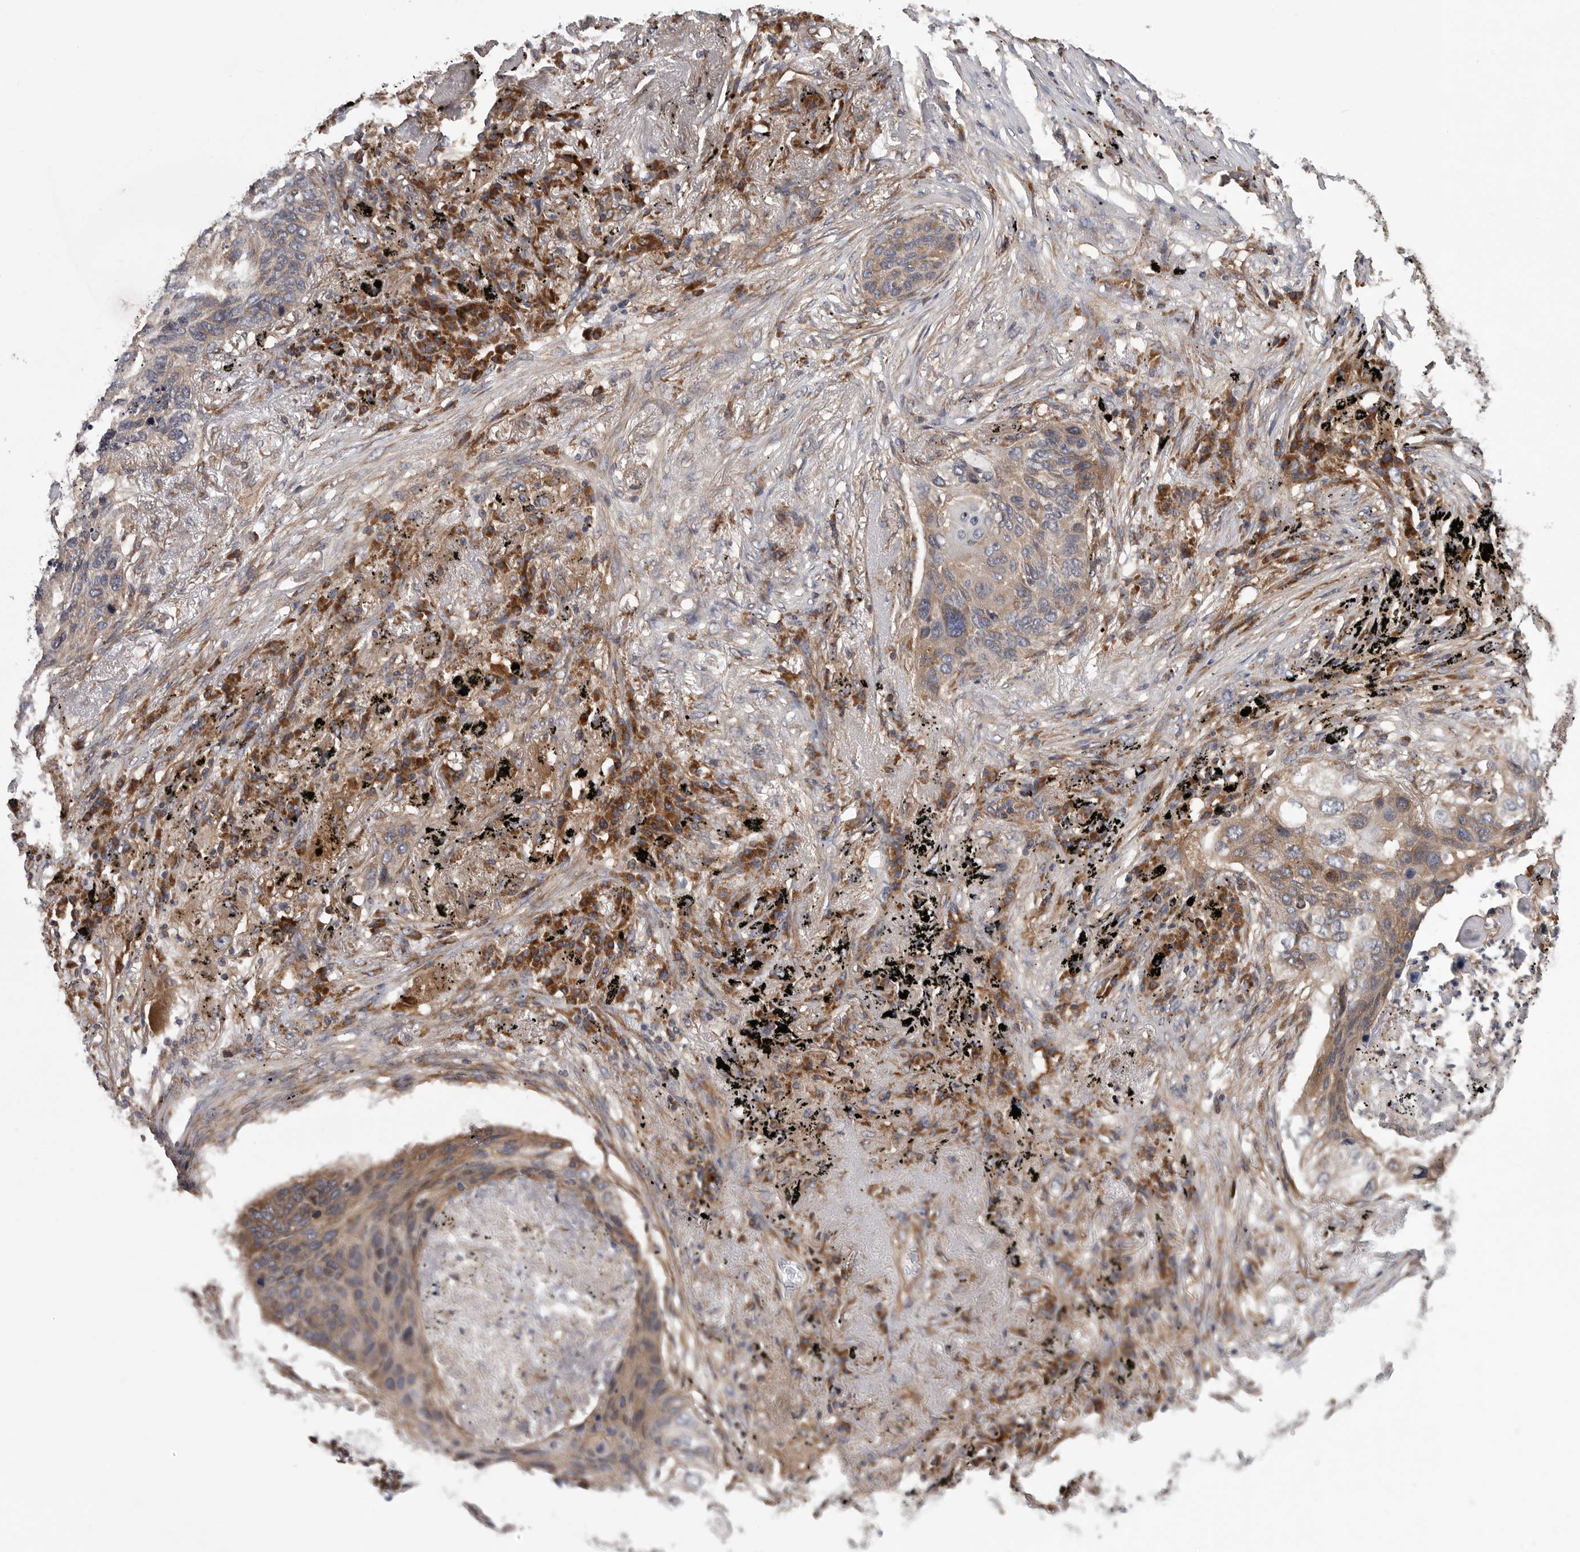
{"staining": {"intensity": "moderate", "quantity": "25%-75%", "location": "cytoplasmic/membranous"}, "tissue": "lung cancer", "cell_type": "Tumor cells", "image_type": "cancer", "snomed": [{"axis": "morphology", "description": "Squamous cell carcinoma, NOS"}, {"axis": "topography", "description": "Lung"}], "caption": "About 25%-75% of tumor cells in human lung squamous cell carcinoma demonstrate moderate cytoplasmic/membranous protein positivity as visualized by brown immunohistochemical staining.", "gene": "OXR1", "patient": {"sex": "female", "age": 63}}